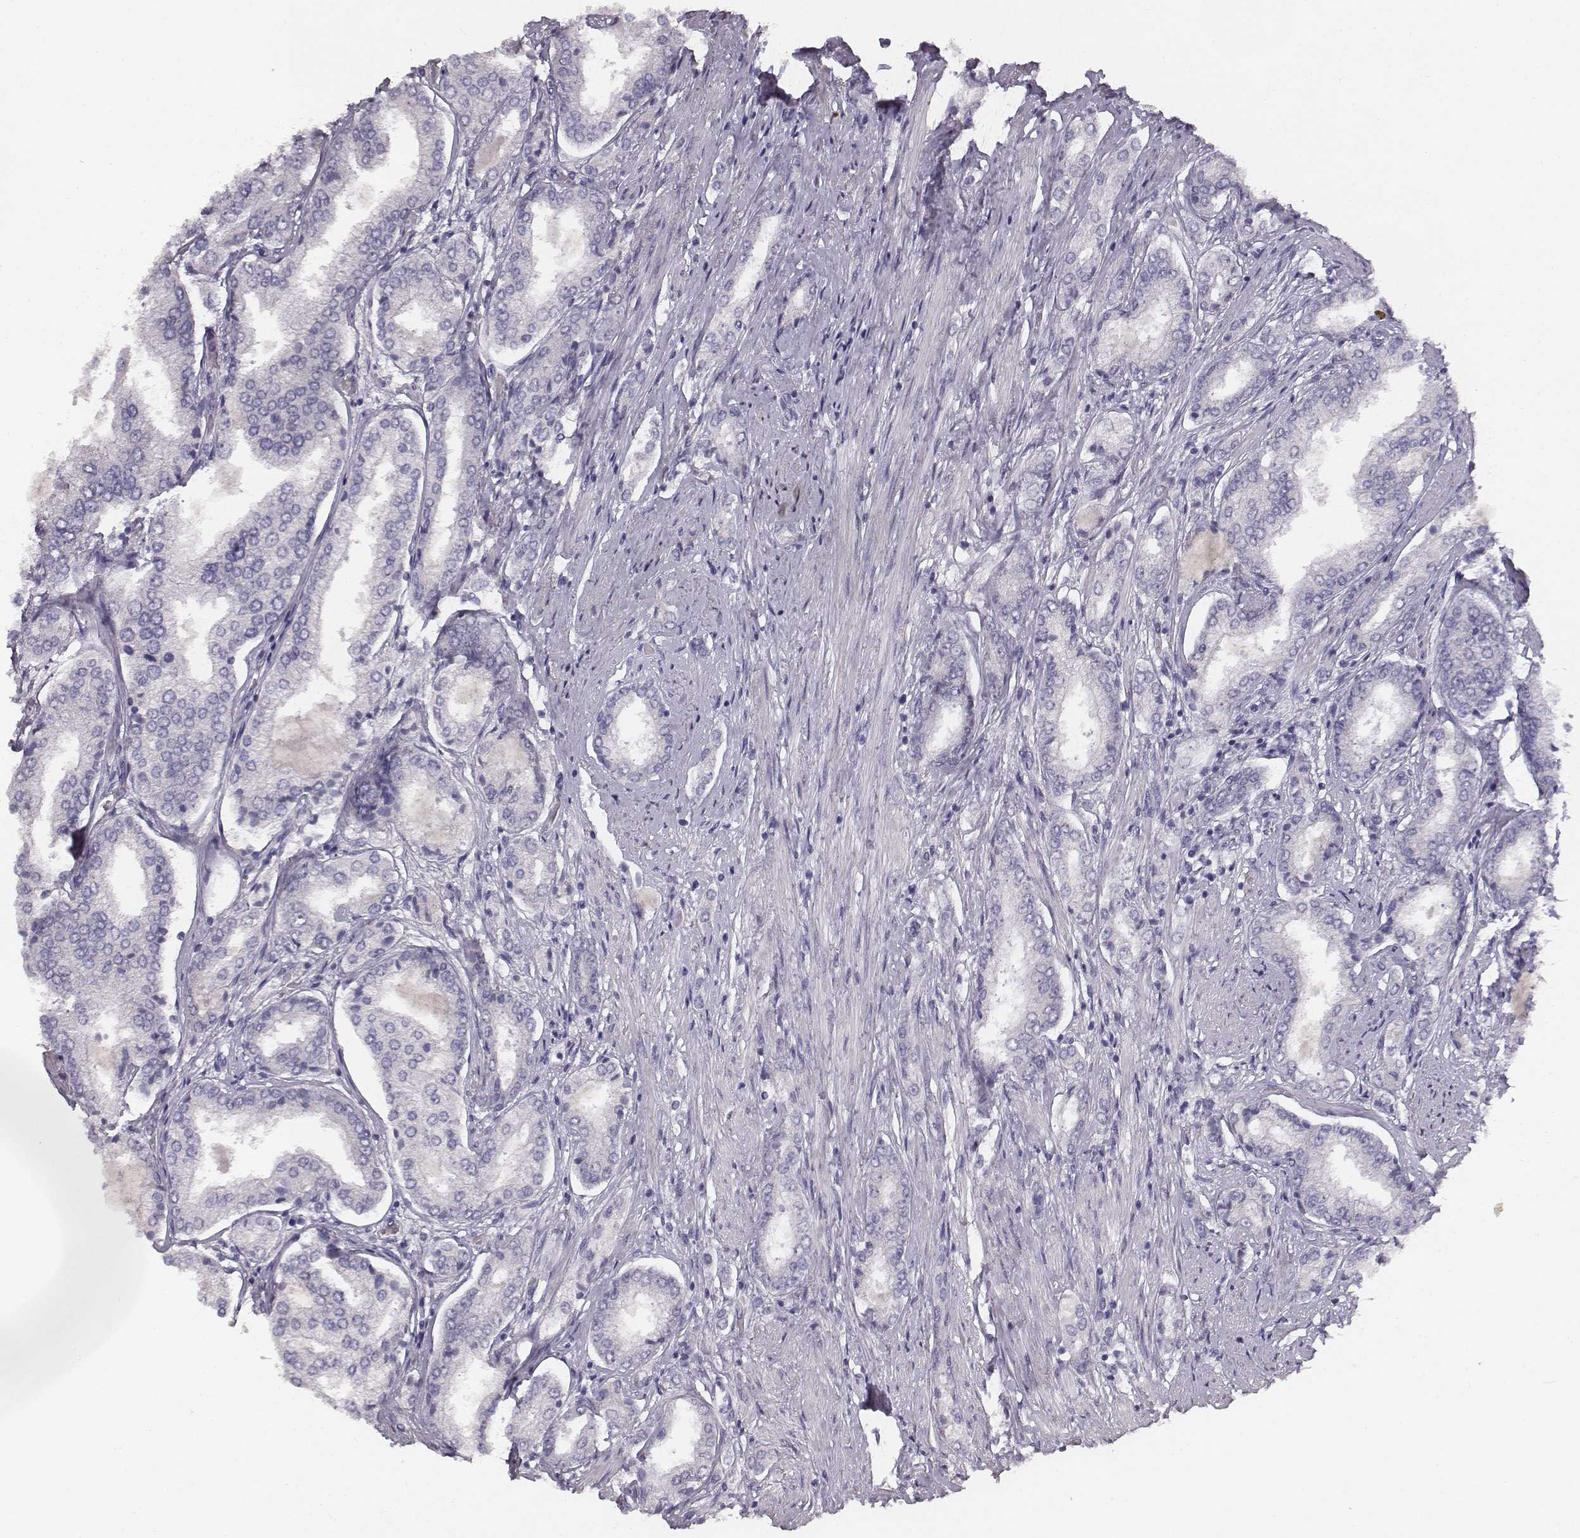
{"staining": {"intensity": "negative", "quantity": "none", "location": "none"}, "tissue": "prostate cancer", "cell_type": "Tumor cells", "image_type": "cancer", "snomed": [{"axis": "morphology", "description": "Adenocarcinoma, NOS"}, {"axis": "topography", "description": "Prostate"}], "caption": "The histopathology image displays no significant staining in tumor cells of prostate cancer.", "gene": "MYH6", "patient": {"sex": "male", "age": 63}}